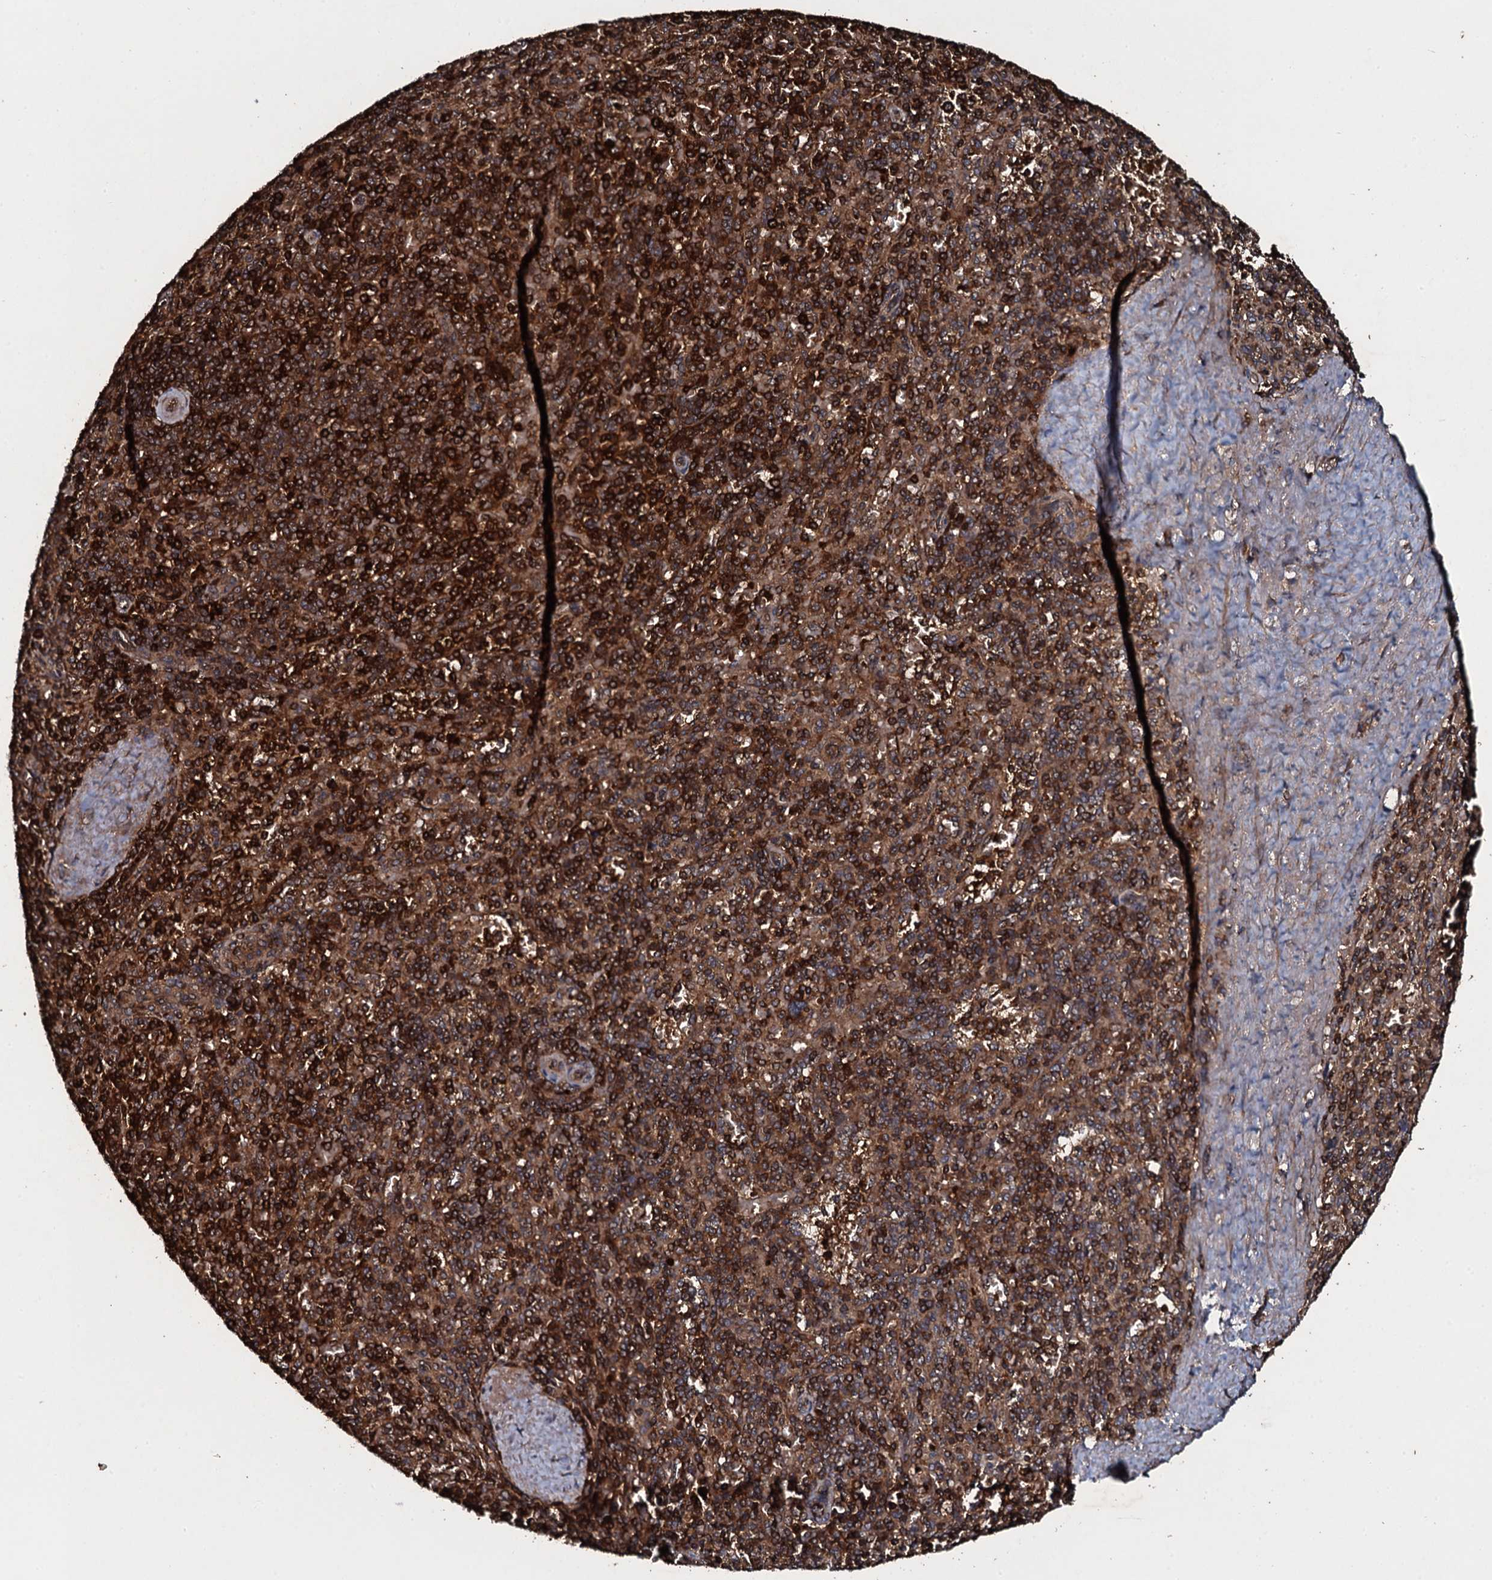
{"staining": {"intensity": "strong", "quantity": ">75%", "location": "cytoplasmic/membranous"}, "tissue": "spleen", "cell_type": "Cells in red pulp", "image_type": "normal", "snomed": [{"axis": "morphology", "description": "Normal tissue, NOS"}, {"axis": "topography", "description": "Spleen"}], "caption": "Strong cytoplasmic/membranous protein staining is appreciated in approximately >75% of cells in red pulp in spleen. (Brightfield microscopy of DAB IHC at high magnification).", "gene": "ADGRG3", "patient": {"sex": "male", "age": 82}}